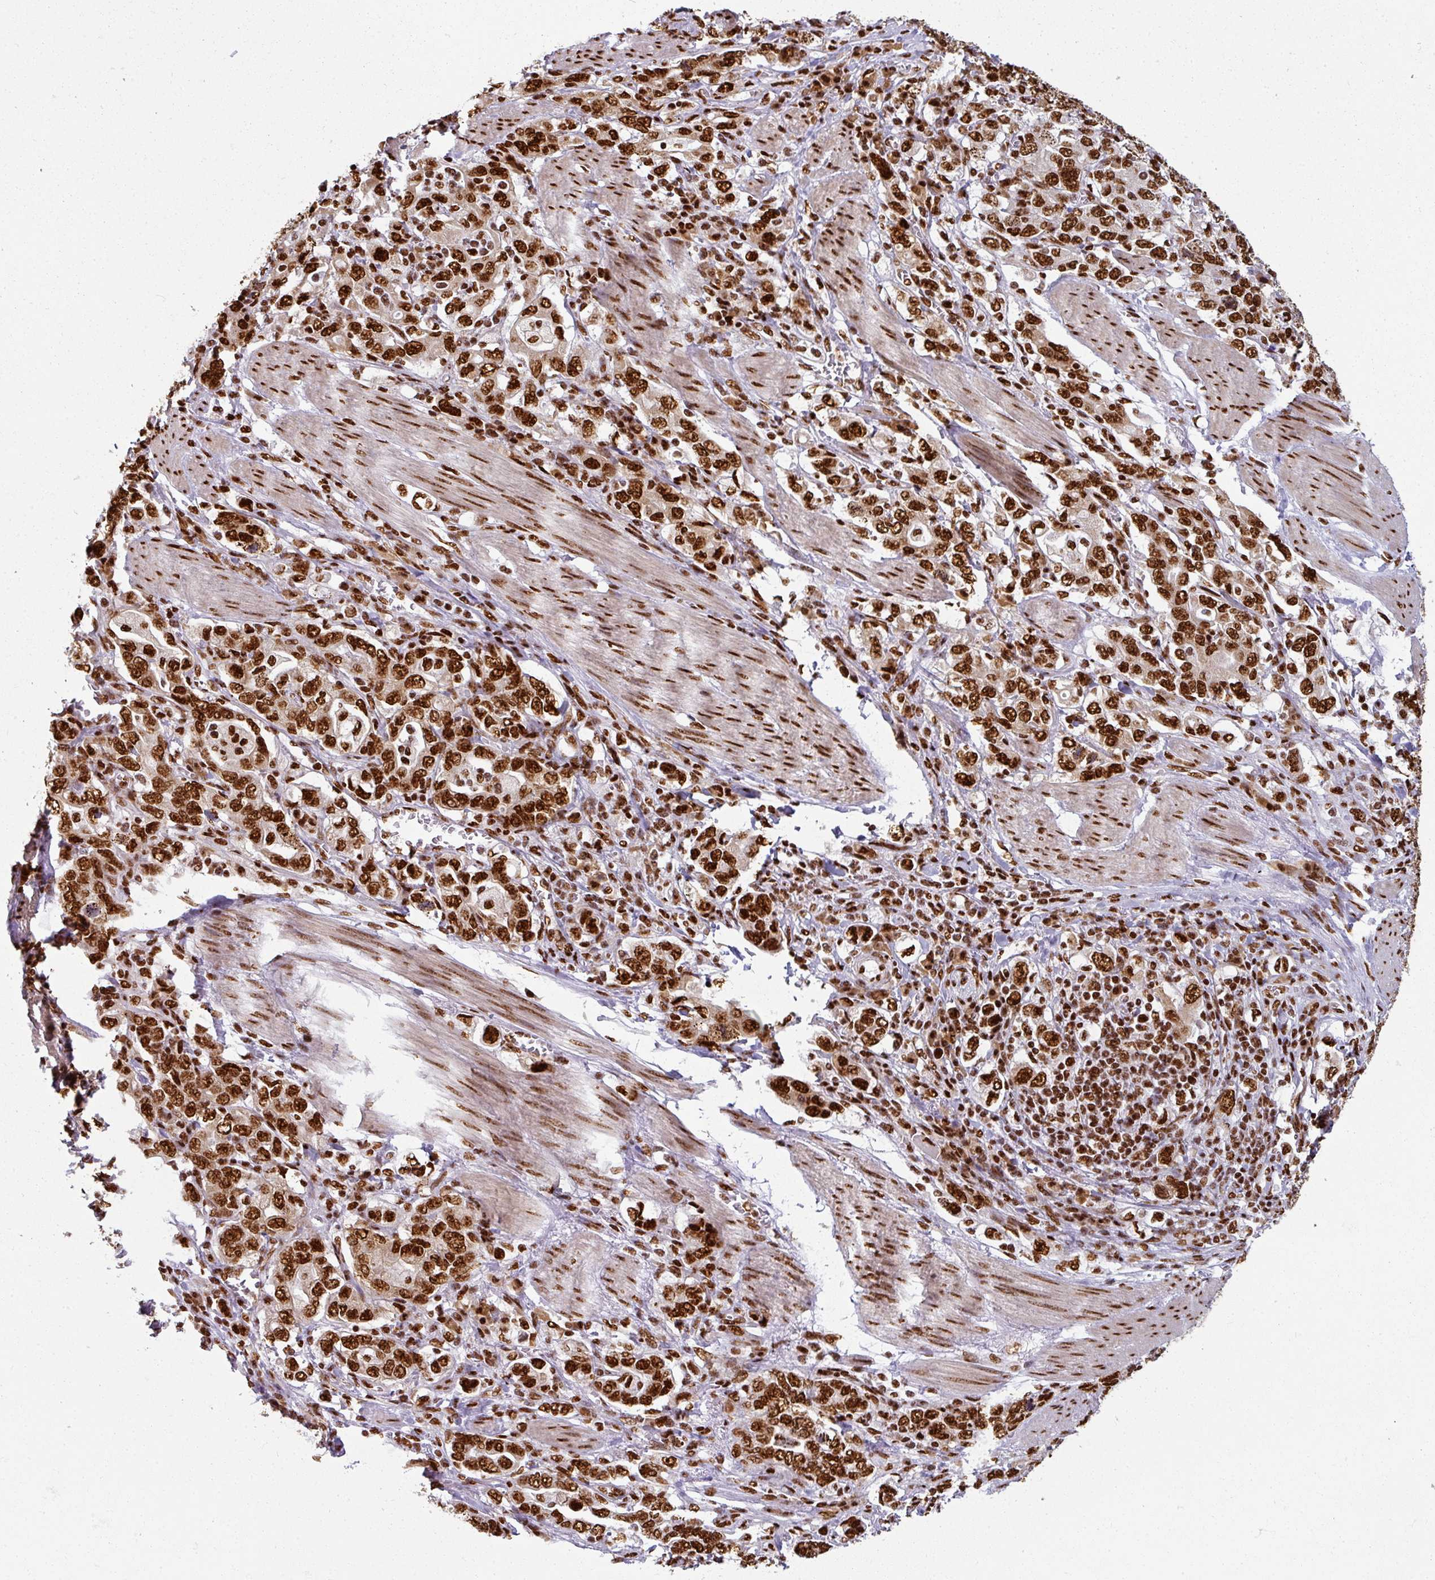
{"staining": {"intensity": "strong", "quantity": ">75%", "location": "nuclear"}, "tissue": "stomach cancer", "cell_type": "Tumor cells", "image_type": "cancer", "snomed": [{"axis": "morphology", "description": "Adenocarcinoma, NOS"}, {"axis": "topography", "description": "Stomach, upper"}, {"axis": "topography", "description": "Stomach"}], "caption": "Protein staining by immunohistochemistry (IHC) reveals strong nuclear expression in about >75% of tumor cells in adenocarcinoma (stomach).", "gene": "SIK3", "patient": {"sex": "male", "age": 62}}